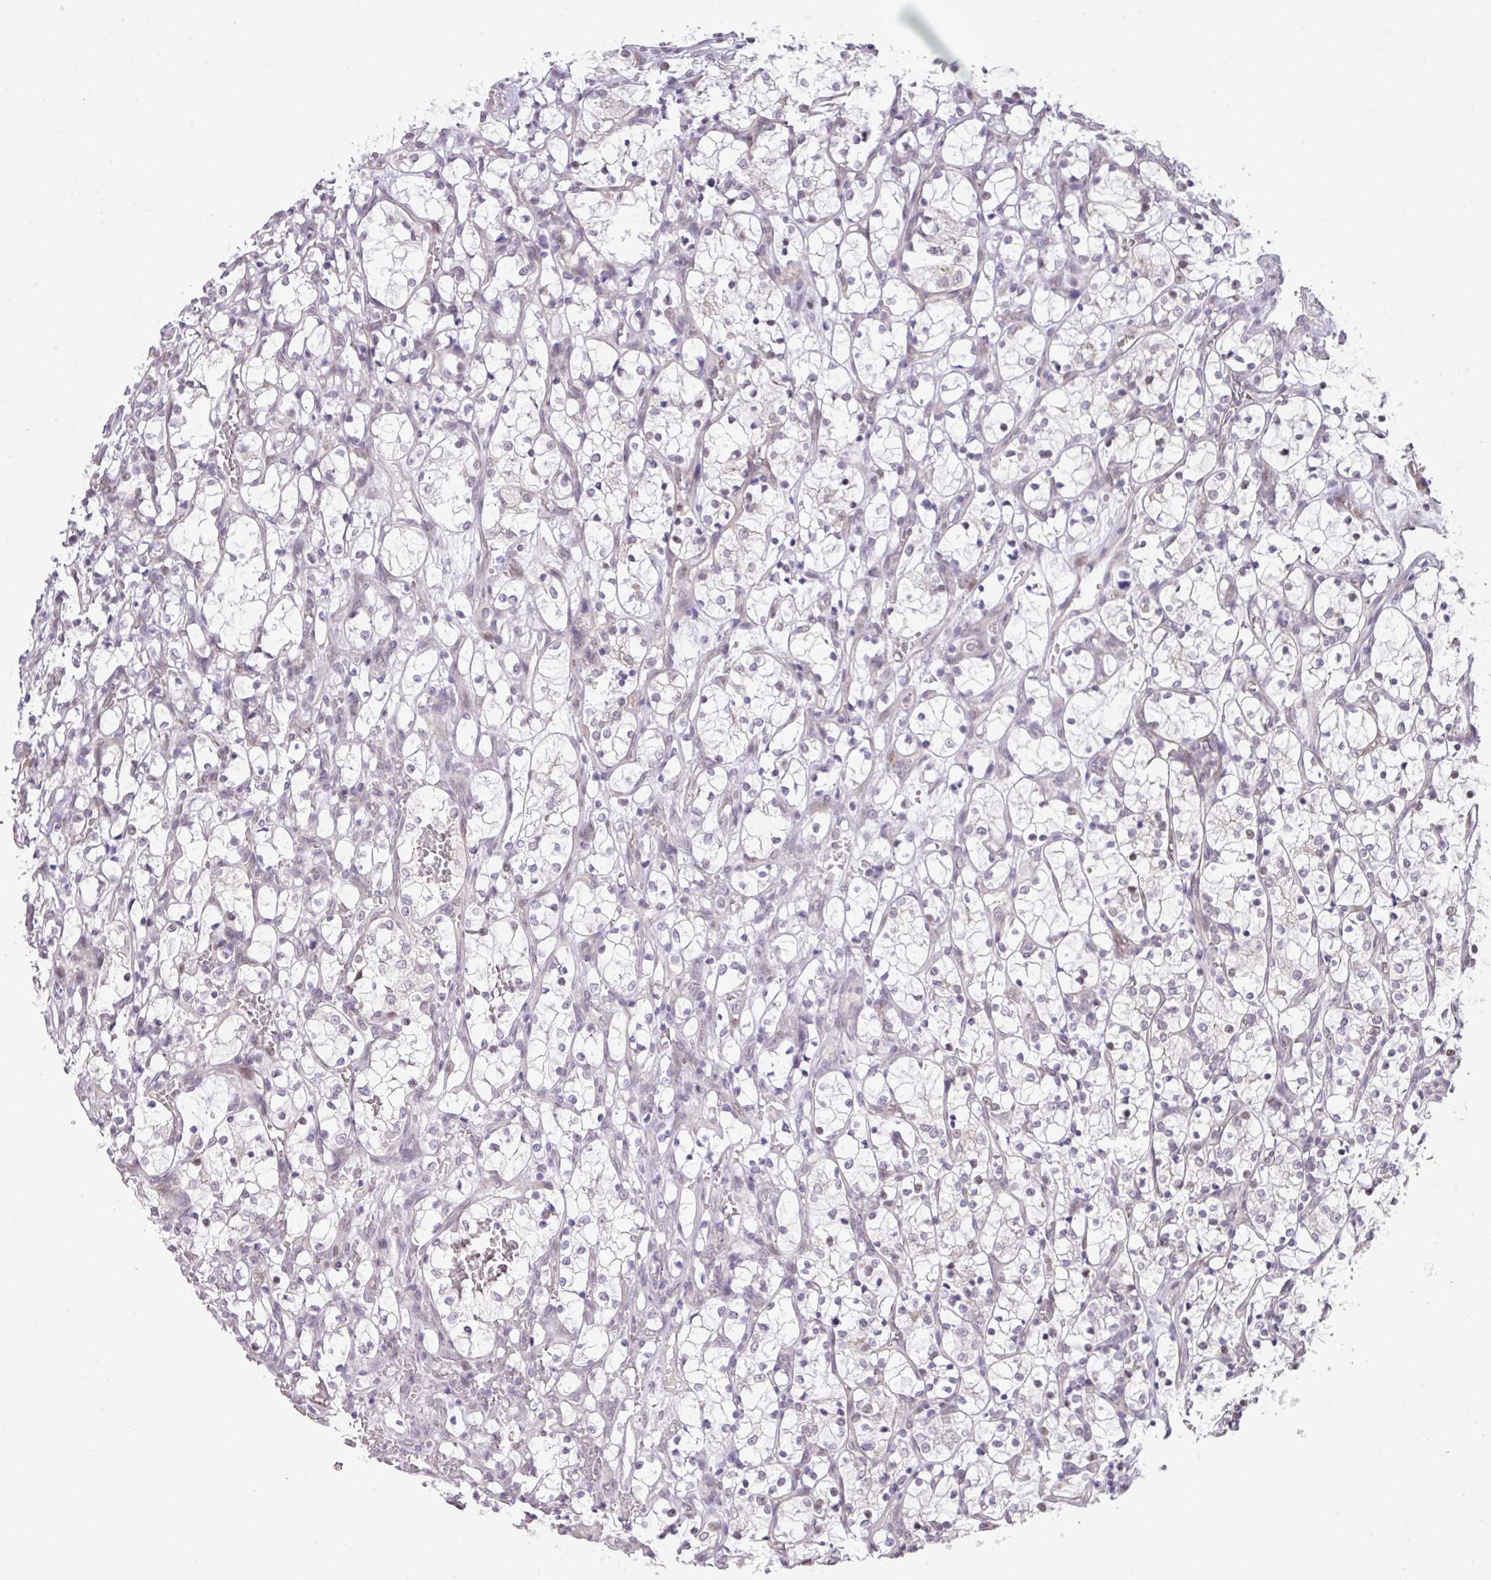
{"staining": {"intensity": "negative", "quantity": "none", "location": "none"}, "tissue": "renal cancer", "cell_type": "Tumor cells", "image_type": "cancer", "snomed": [{"axis": "morphology", "description": "Adenocarcinoma, NOS"}, {"axis": "topography", "description": "Kidney"}], "caption": "DAB immunohistochemical staining of human adenocarcinoma (renal) exhibits no significant expression in tumor cells. Brightfield microscopy of immunohistochemistry (IHC) stained with DAB (3,3'-diaminobenzidine) (brown) and hematoxylin (blue), captured at high magnification.", "gene": "ANKRD13B", "patient": {"sex": "female", "age": 69}}